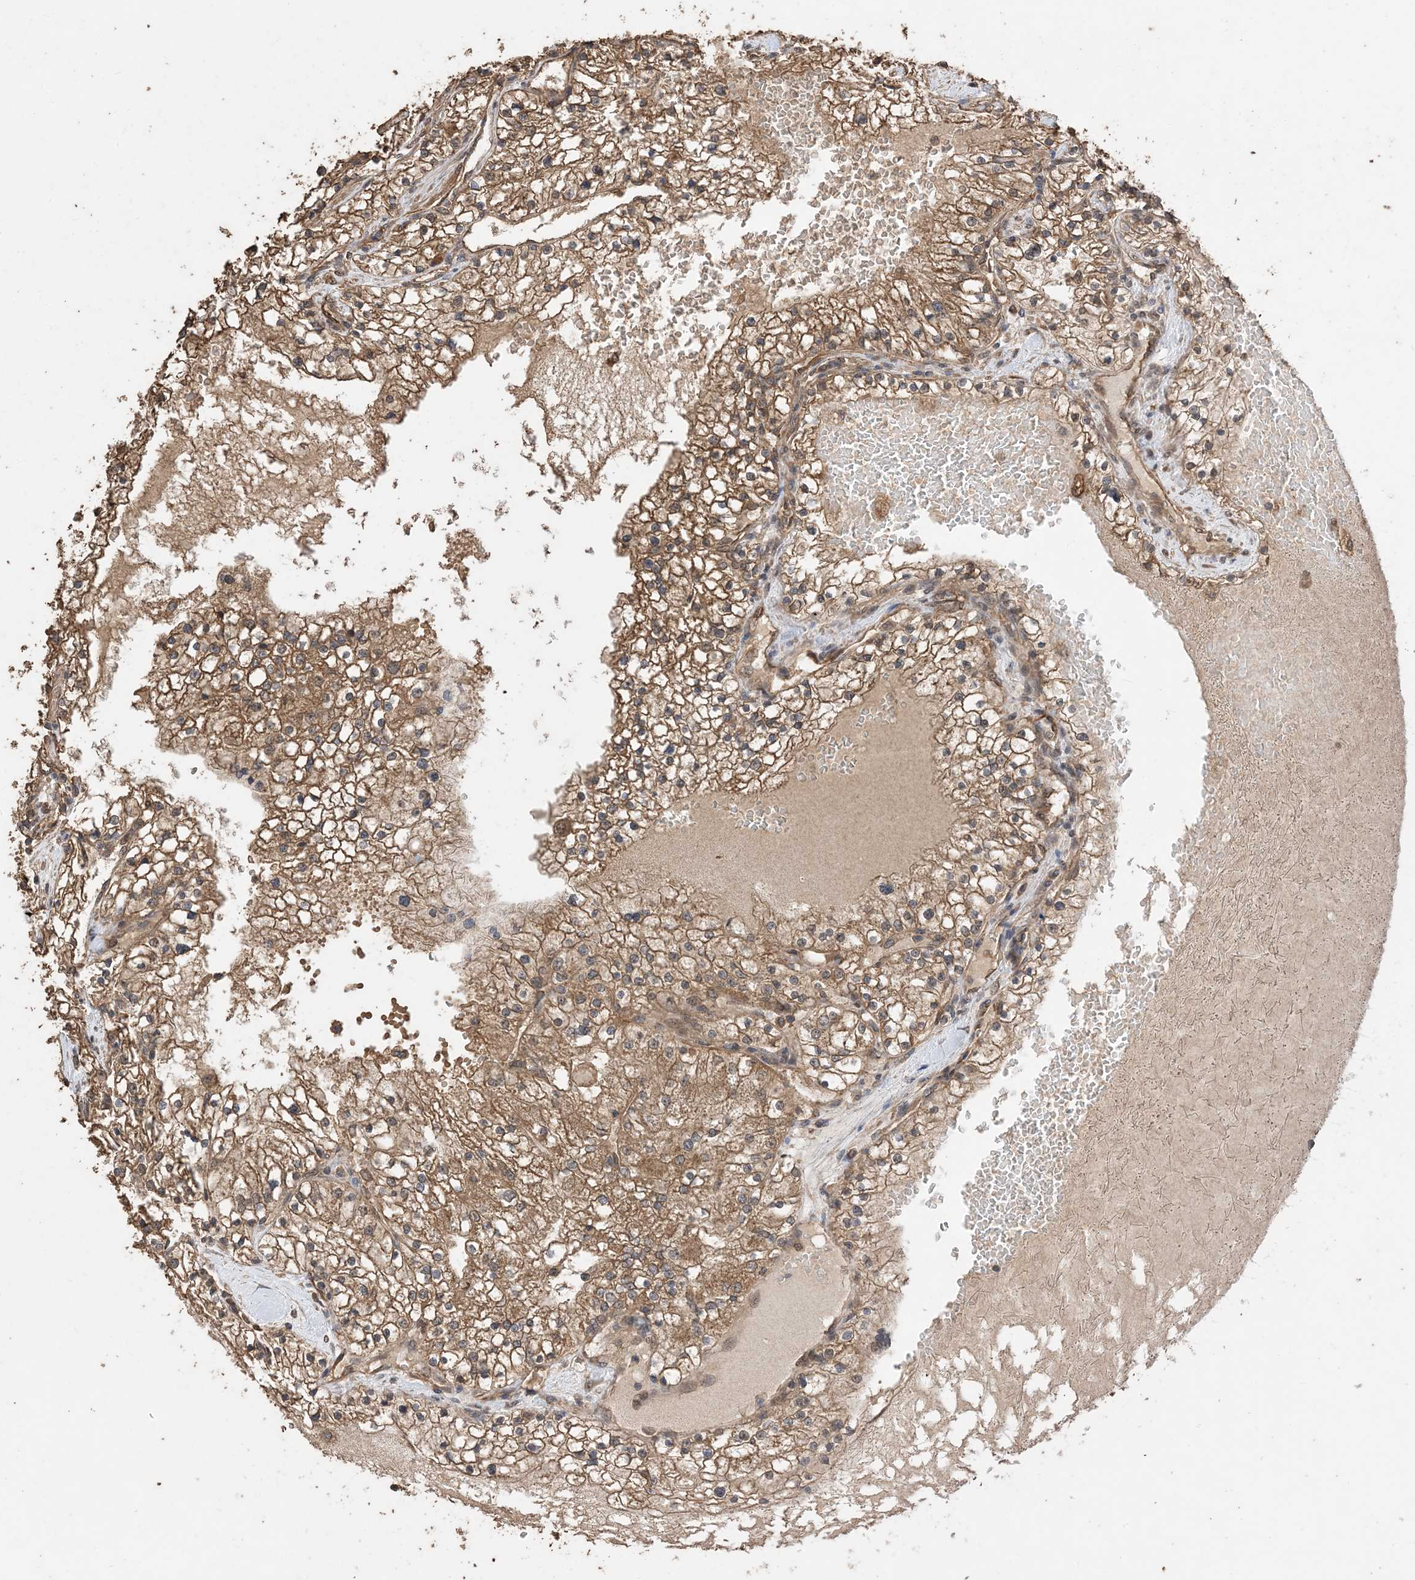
{"staining": {"intensity": "moderate", "quantity": ">75%", "location": "cytoplasmic/membranous"}, "tissue": "renal cancer", "cell_type": "Tumor cells", "image_type": "cancer", "snomed": [{"axis": "morphology", "description": "Normal tissue, NOS"}, {"axis": "morphology", "description": "Adenocarcinoma, NOS"}, {"axis": "topography", "description": "Kidney"}], "caption": "A brown stain shows moderate cytoplasmic/membranous expression of a protein in renal cancer tumor cells.", "gene": "ZKSCAN5", "patient": {"sex": "male", "age": 68}}